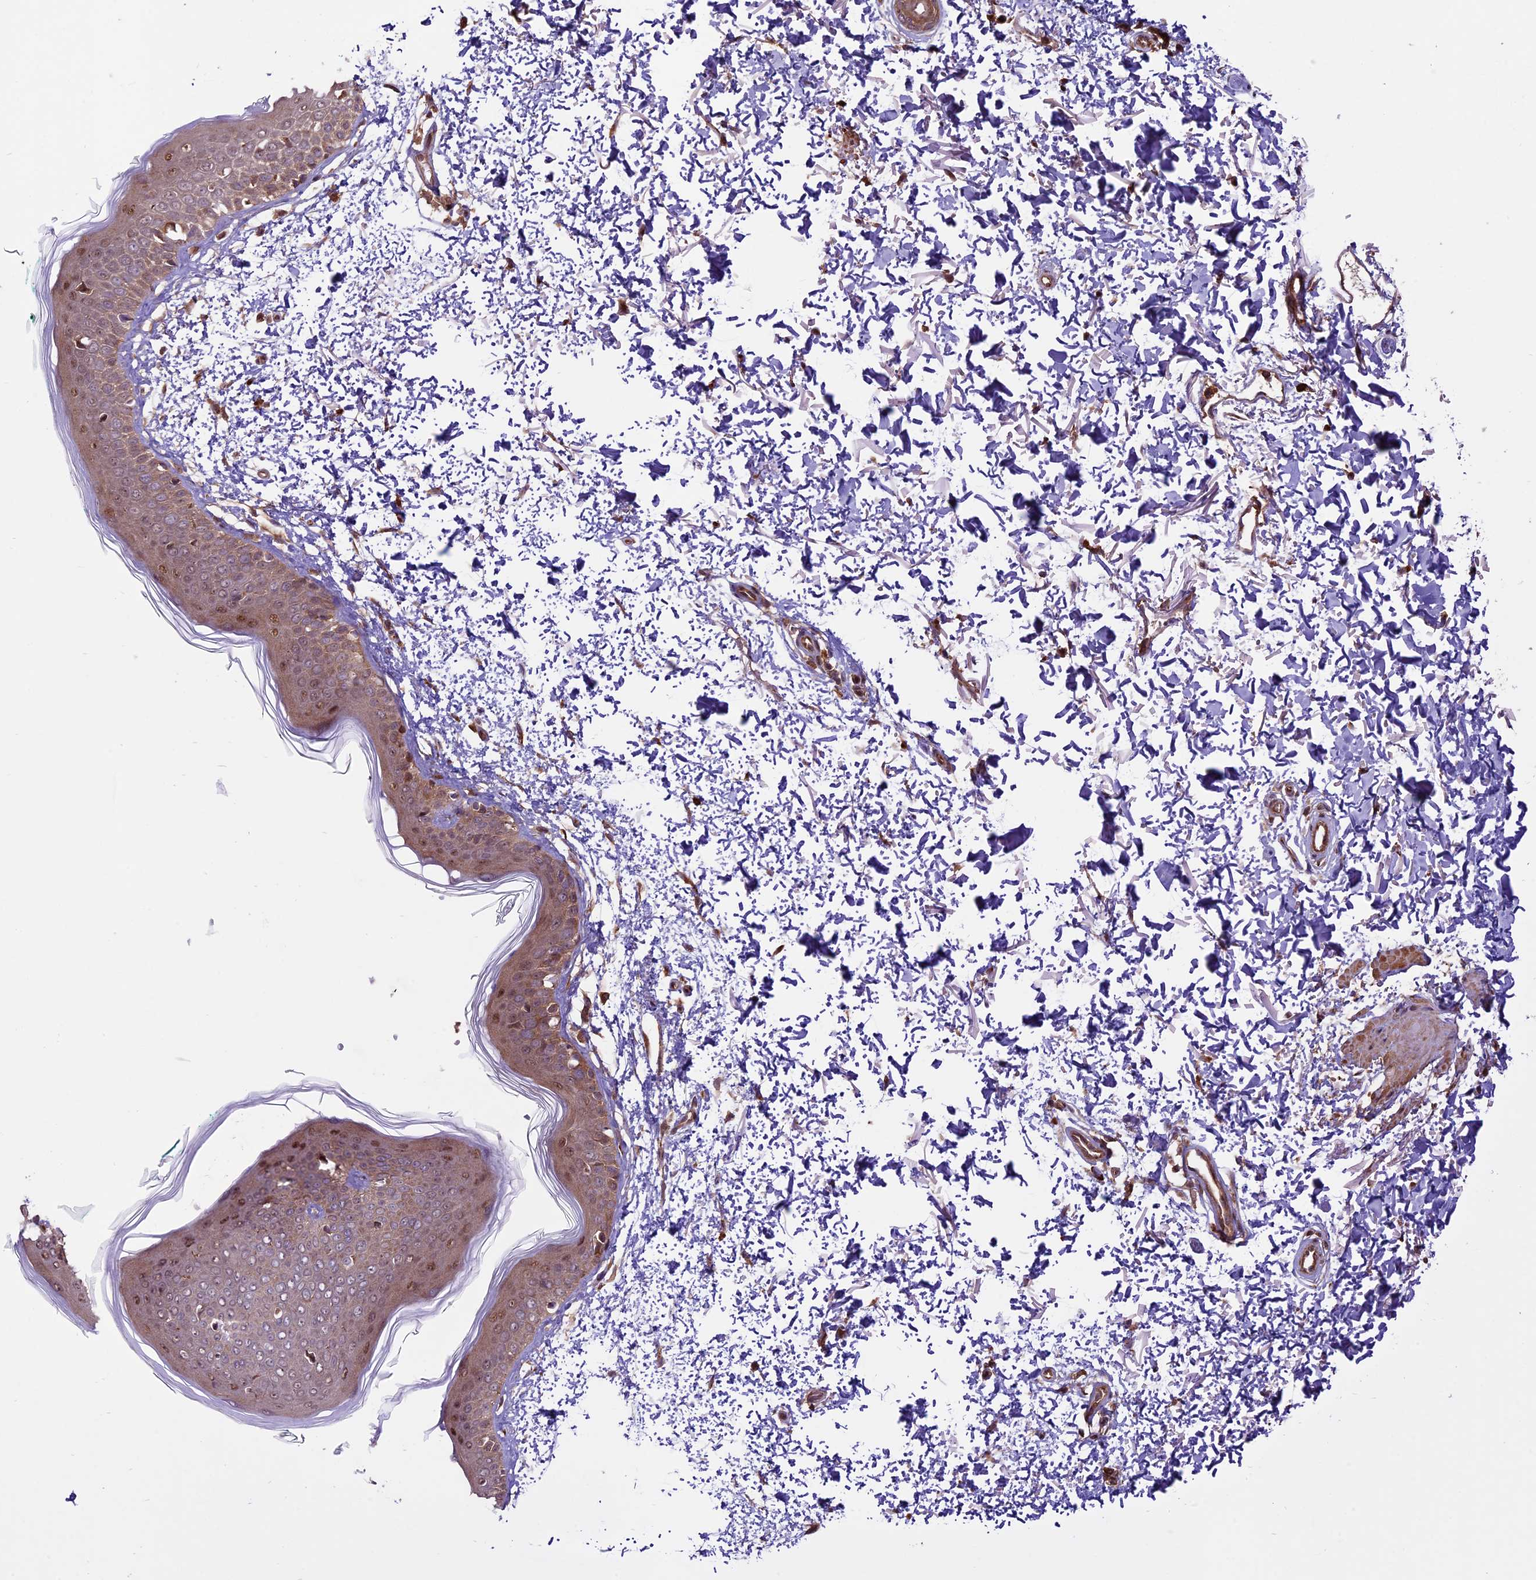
{"staining": {"intensity": "moderate", "quantity": ">75%", "location": "cytoplasmic/membranous"}, "tissue": "skin", "cell_type": "Fibroblasts", "image_type": "normal", "snomed": [{"axis": "morphology", "description": "Normal tissue, NOS"}, {"axis": "topography", "description": "Skin"}], "caption": "Skin stained for a protein (brown) demonstrates moderate cytoplasmic/membranous positive expression in approximately >75% of fibroblasts.", "gene": "HDAC5", "patient": {"sex": "male", "age": 66}}